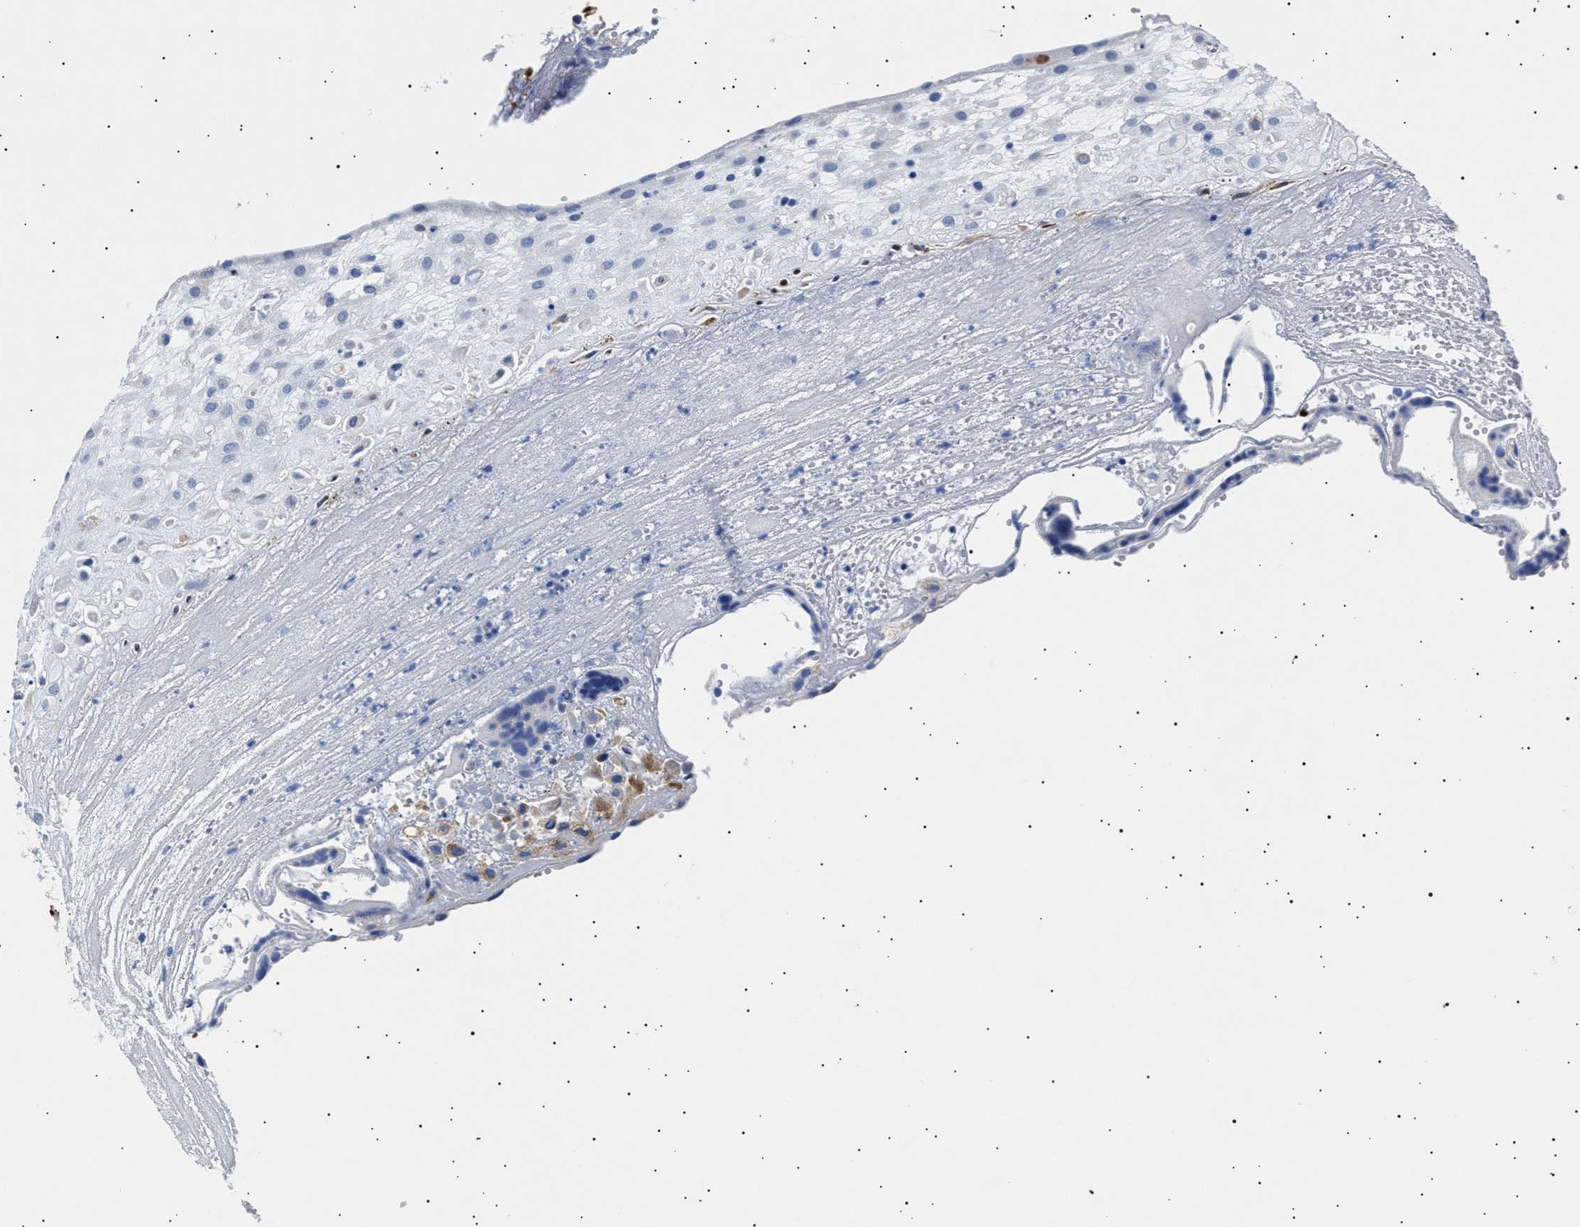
{"staining": {"intensity": "negative", "quantity": "none", "location": "none"}, "tissue": "placenta", "cell_type": "Trophoblastic cells", "image_type": "normal", "snomed": [{"axis": "morphology", "description": "Normal tissue, NOS"}, {"axis": "topography", "description": "Placenta"}], "caption": "DAB immunohistochemical staining of benign placenta exhibits no significant expression in trophoblastic cells.", "gene": "HEMGN", "patient": {"sex": "female", "age": 18}}